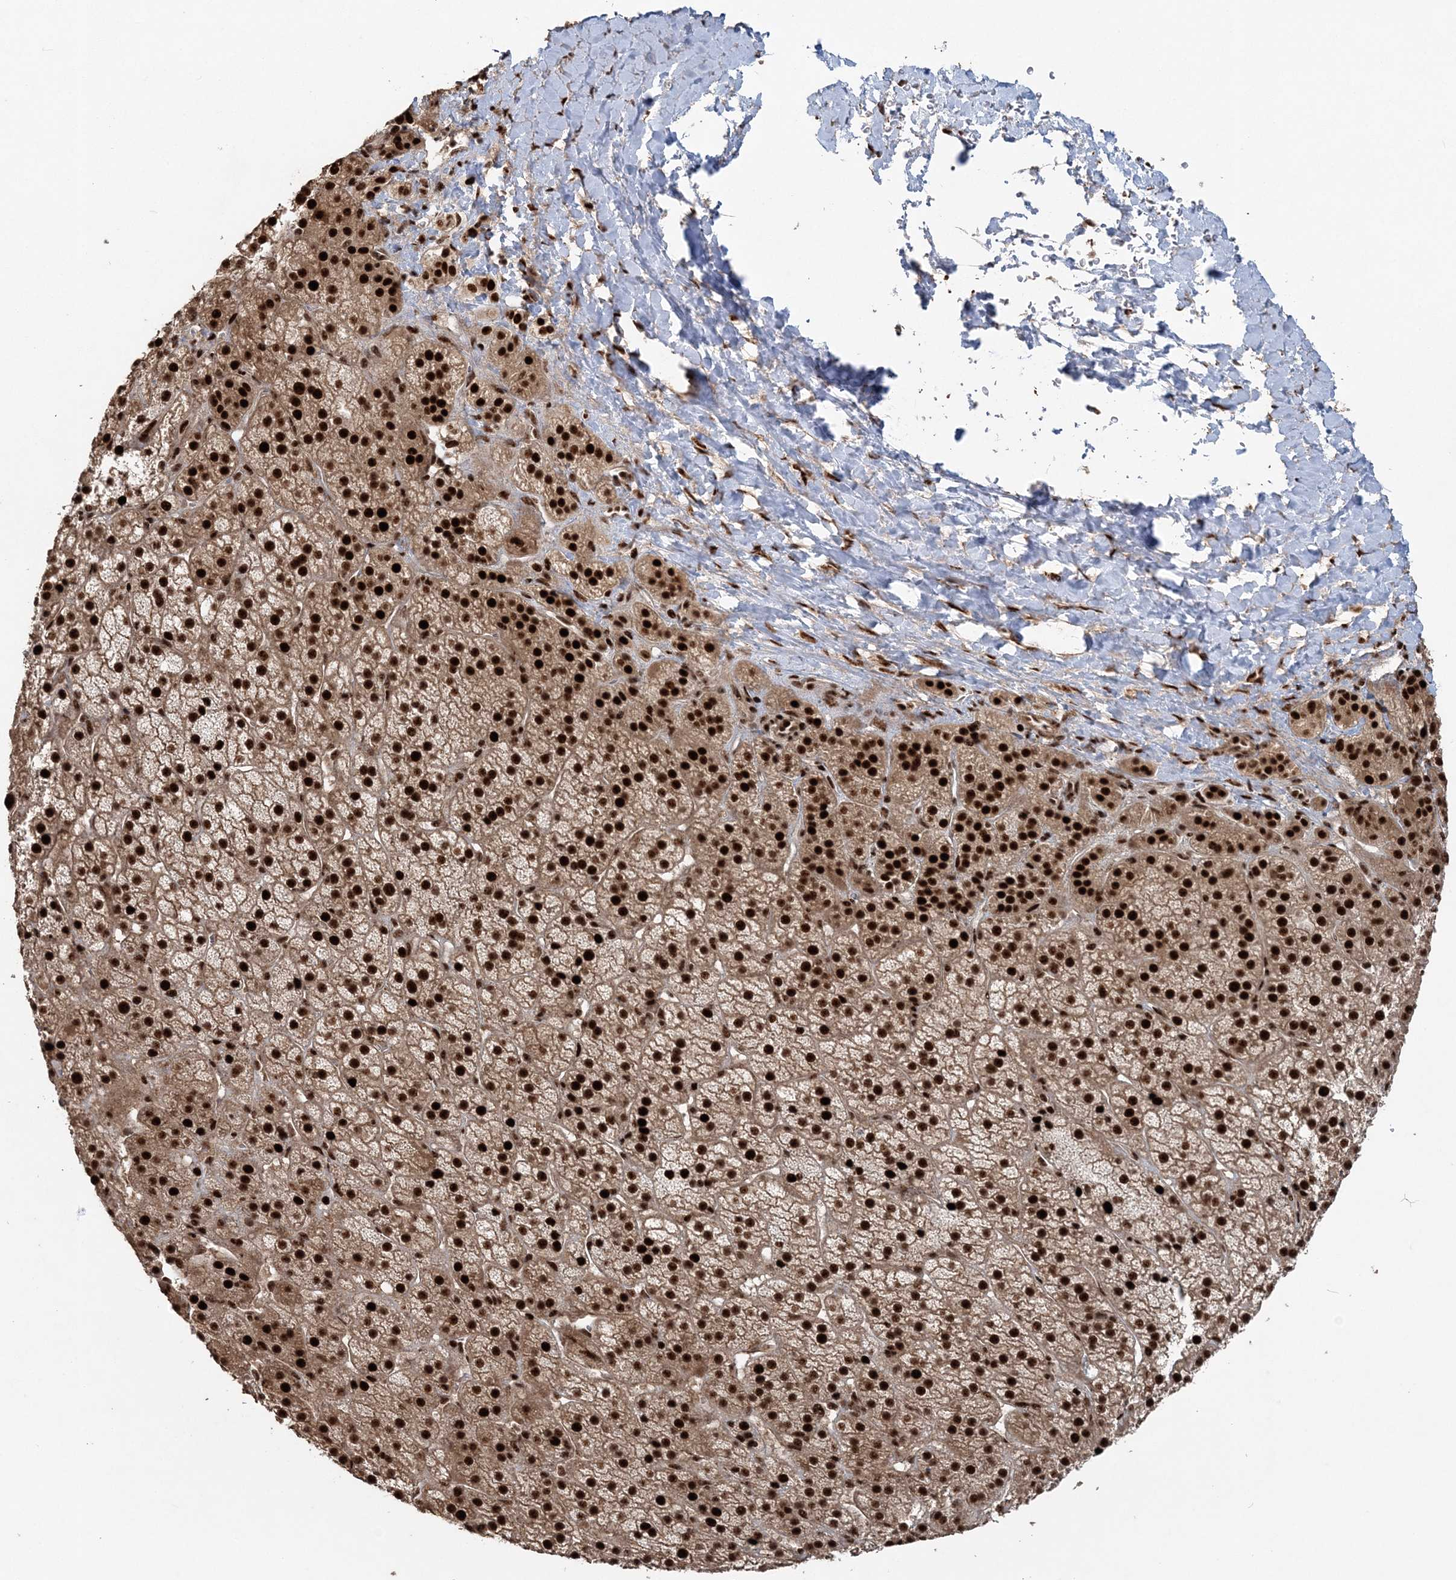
{"staining": {"intensity": "strong", "quantity": ">75%", "location": "nuclear"}, "tissue": "adrenal gland", "cell_type": "Glandular cells", "image_type": "normal", "snomed": [{"axis": "morphology", "description": "Normal tissue, NOS"}, {"axis": "topography", "description": "Adrenal gland"}], "caption": "The immunohistochemical stain highlights strong nuclear staining in glandular cells of normal adrenal gland. The protein is shown in brown color, while the nuclei are stained blue.", "gene": "EXOSC8", "patient": {"sex": "female", "age": 57}}